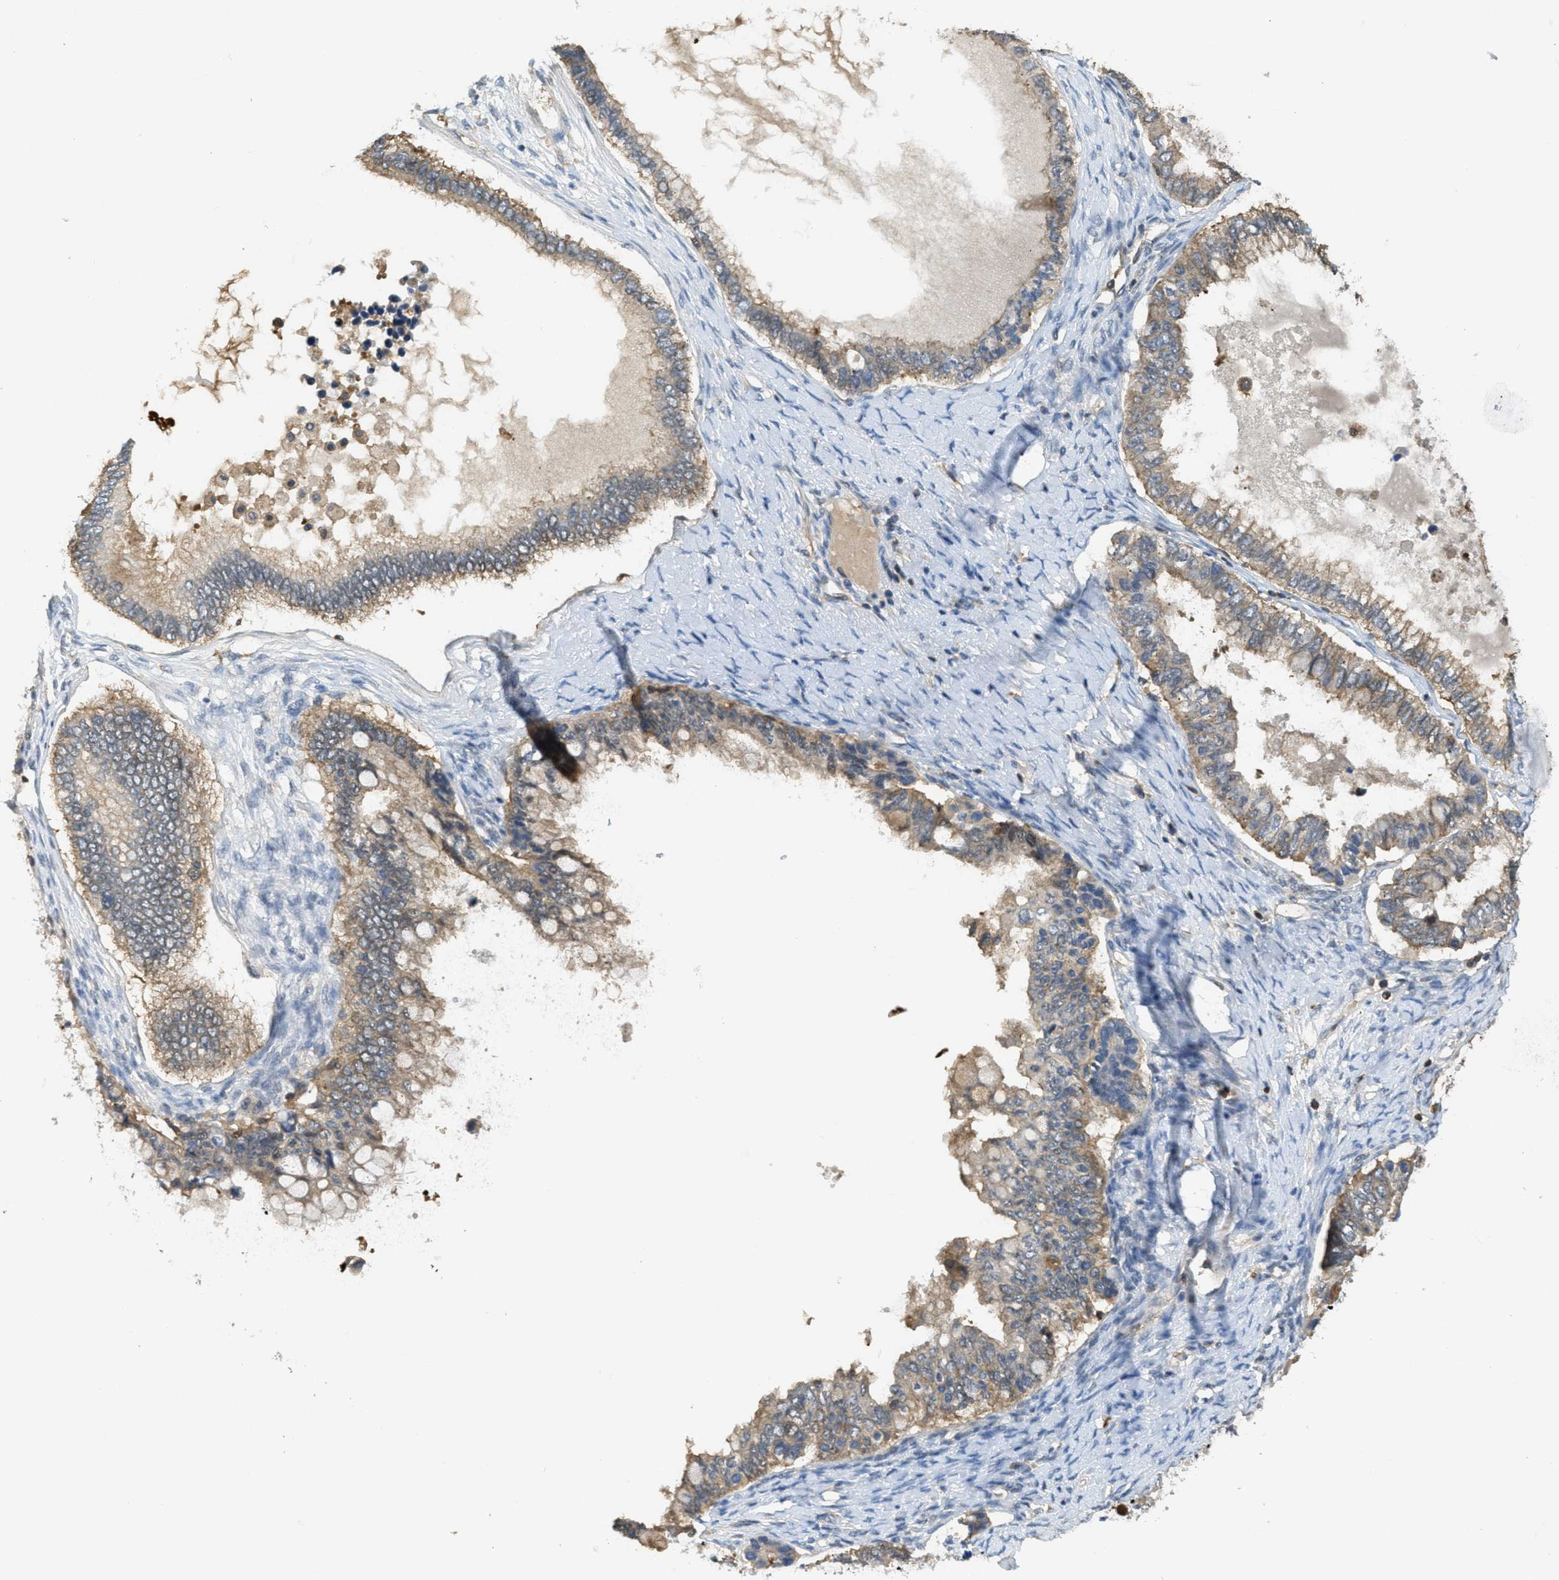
{"staining": {"intensity": "moderate", "quantity": ">75%", "location": "cytoplasmic/membranous"}, "tissue": "ovarian cancer", "cell_type": "Tumor cells", "image_type": "cancer", "snomed": [{"axis": "morphology", "description": "Cystadenocarcinoma, mucinous, NOS"}, {"axis": "topography", "description": "Ovary"}], "caption": "DAB (3,3'-diaminobenzidine) immunohistochemical staining of mucinous cystadenocarcinoma (ovarian) shows moderate cytoplasmic/membranous protein expression in about >75% of tumor cells. (DAB = brown stain, brightfield microscopy at high magnification).", "gene": "GRIK2", "patient": {"sex": "female", "age": 80}}